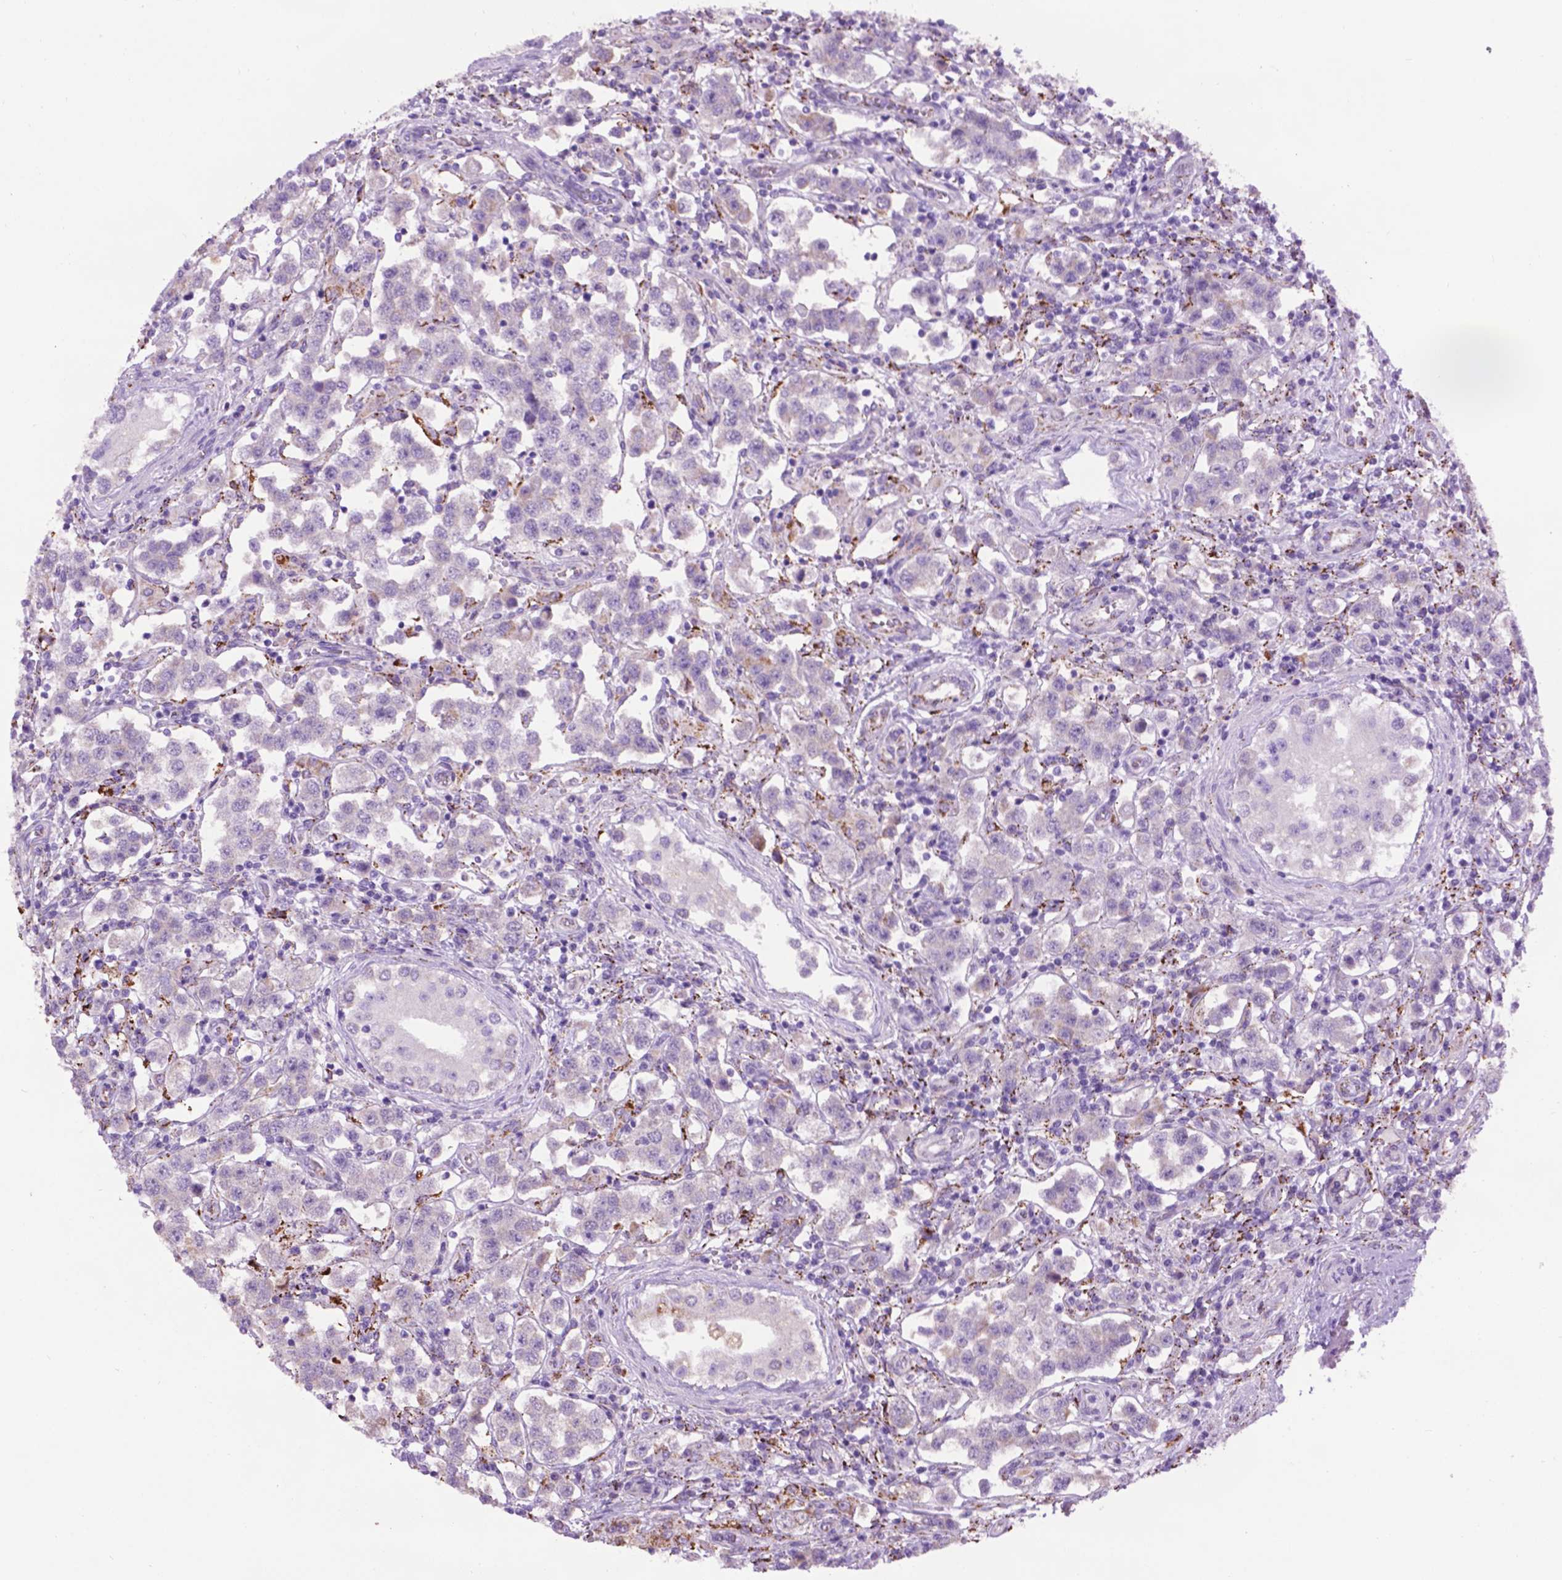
{"staining": {"intensity": "negative", "quantity": "none", "location": "none"}, "tissue": "testis cancer", "cell_type": "Tumor cells", "image_type": "cancer", "snomed": [{"axis": "morphology", "description": "Seminoma, NOS"}, {"axis": "topography", "description": "Testis"}], "caption": "Tumor cells are negative for brown protein staining in testis cancer. (Brightfield microscopy of DAB (3,3'-diaminobenzidine) immunohistochemistry at high magnification).", "gene": "TMEM132E", "patient": {"sex": "male", "age": 37}}